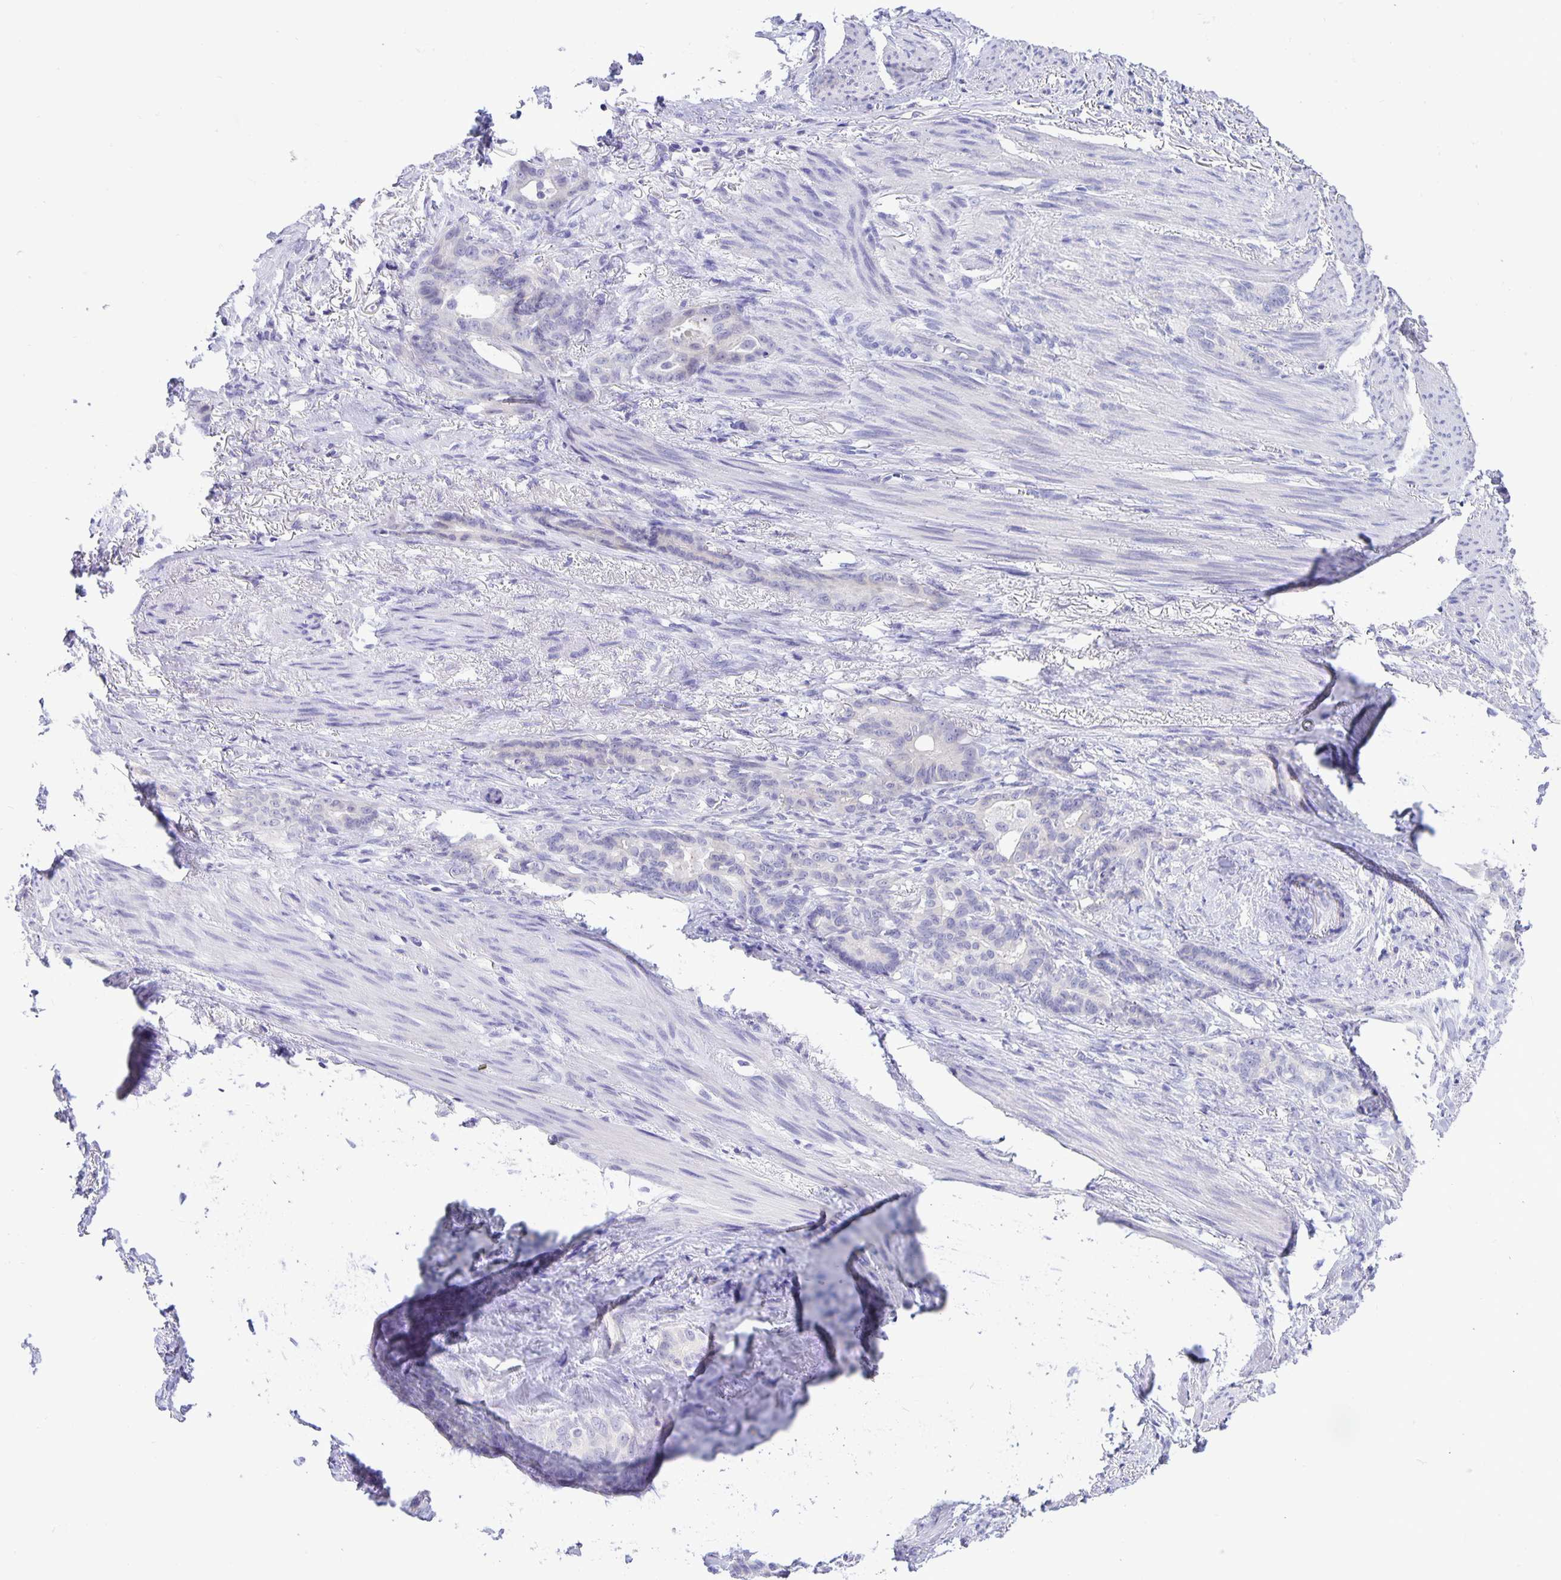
{"staining": {"intensity": "negative", "quantity": "none", "location": "none"}, "tissue": "stomach cancer", "cell_type": "Tumor cells", "image_type": "cancer", "snomed": [{"axis": "morphology", "description": "Normal tissue, NOS"}, {"axis": "morphology", "description": "Adenocarcinoma, NOS"}, {"axis": "topography", "description": "Esophagus"}, {"axis": "topography", "description": "Stomach, upper"}], "caption": "Immunohistochemistry (IHC) of human adenocarcinoma (stomach) shows no staining in tumor cells.", "gene": "ERMN", "patient": {"sex": "male", "age": 62}}